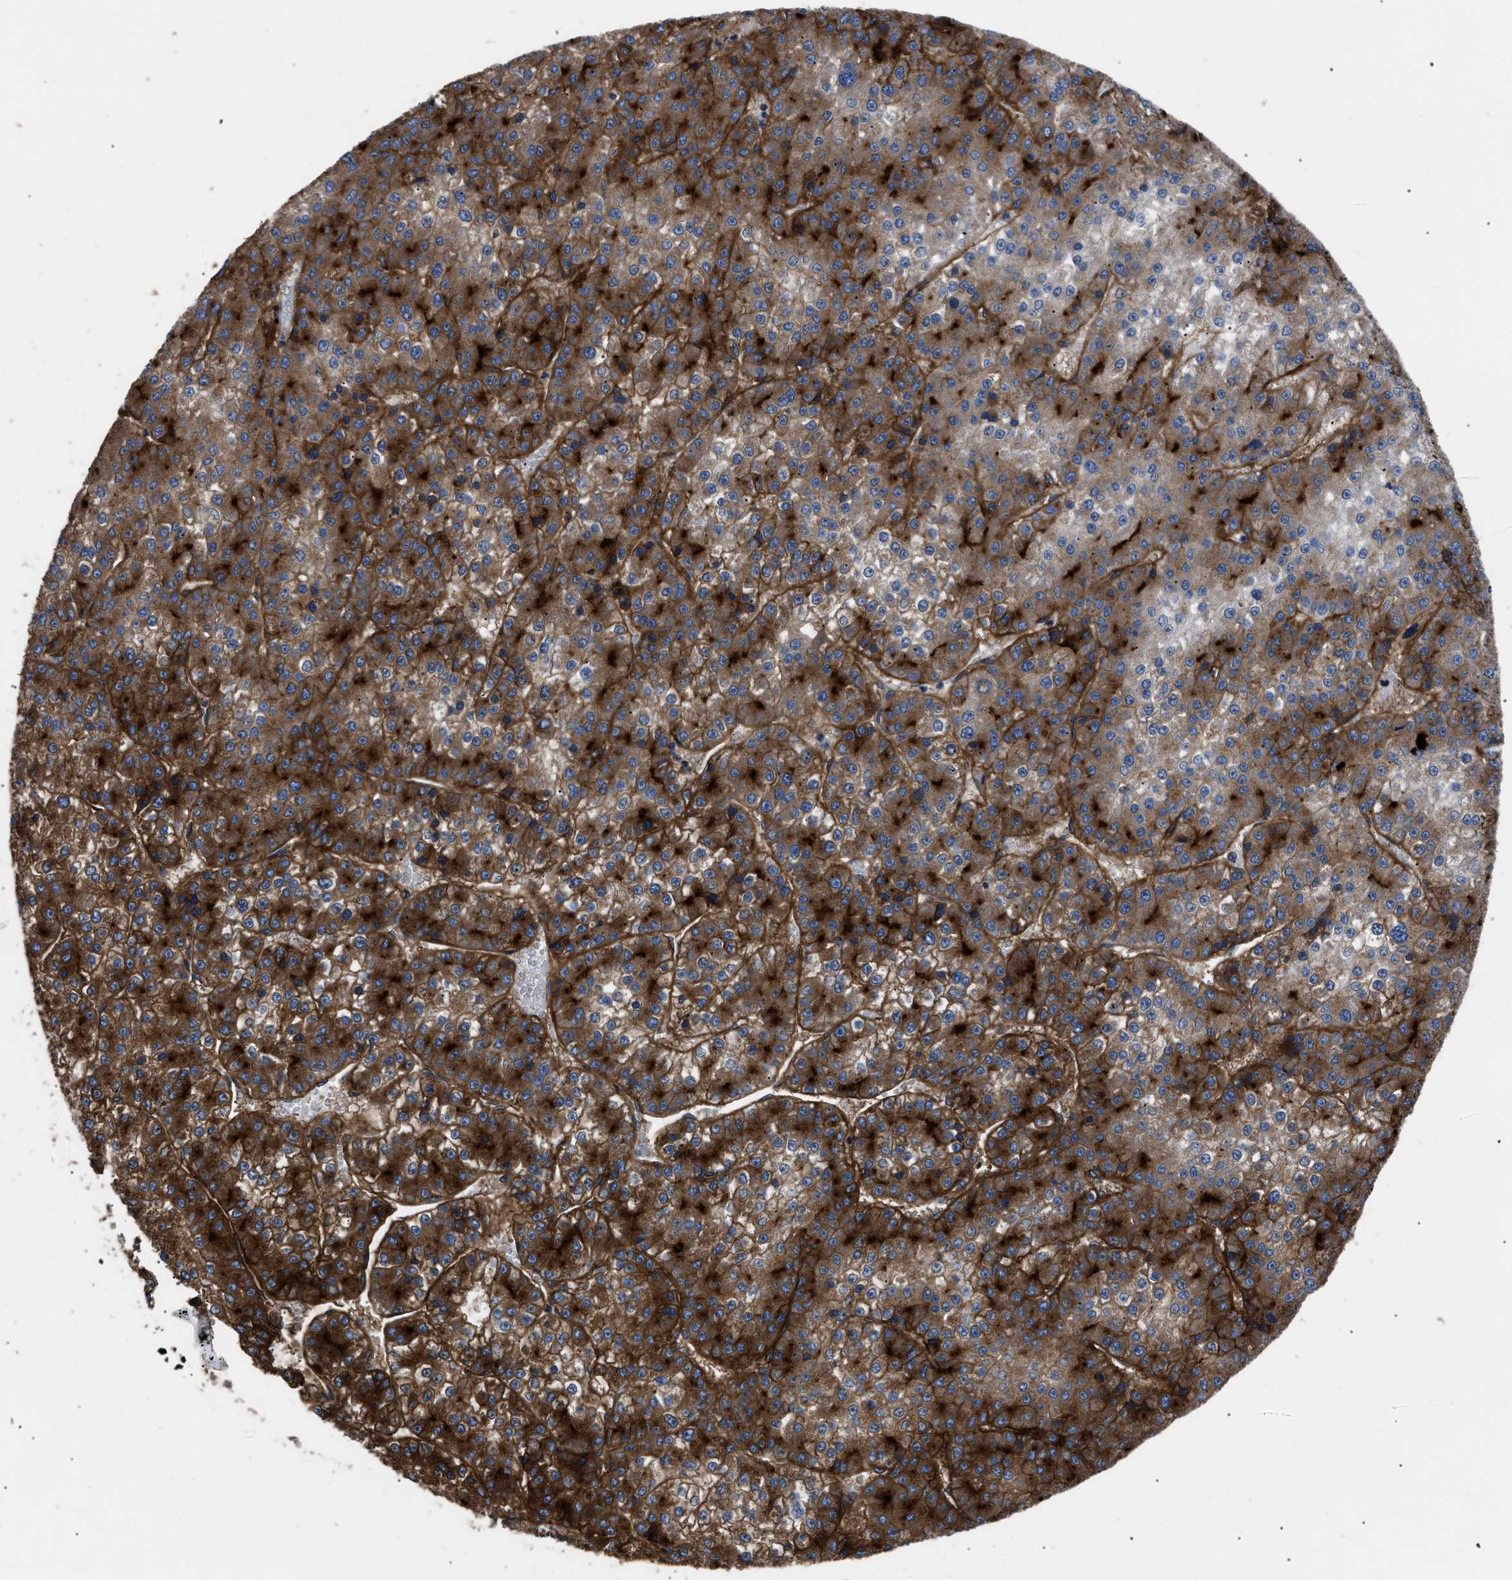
{"staining": {"intensity": "strong", "quantity": ">75%", "location": "cytoplasmic/membranous"}, "tissue": "liver cancer", "cell_type": "Tumor cells", "image_type": "cancer", "snomed": [{"axis": "morphology", "description": "Carcinoma, Hepatocellular, NOS"}, {"axis": "topography", "description": "Liver"}], "caption": "This histopathology image shows immunohistochemistry (IHC) staining of human liver hepatocellular carcinoma, with high strong cytoplasmic/membranous positivity in approximately >75% of tumor cells.", "gene": "NT5E", "patient": {"sex": "female", "age": 73}}